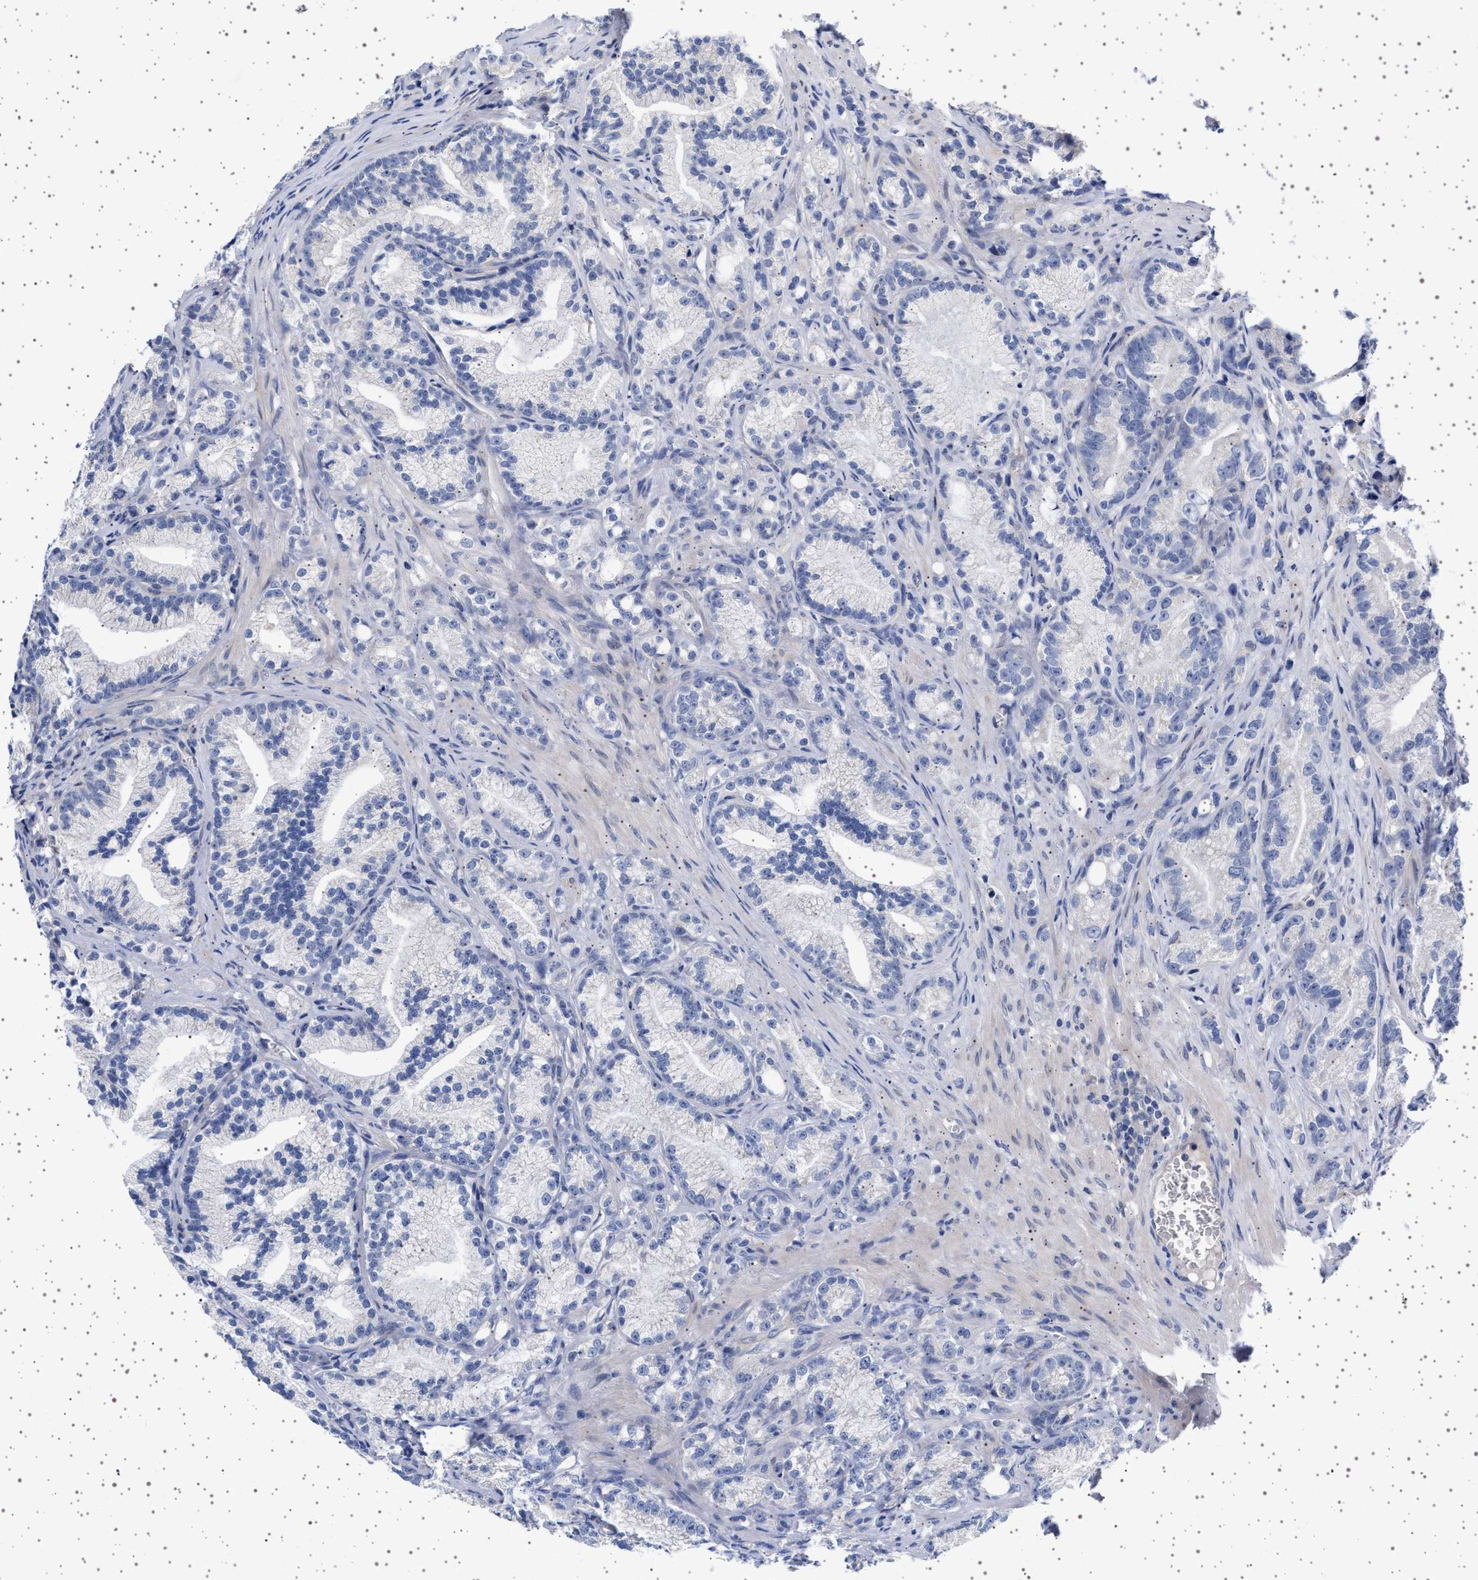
{"staining": {"intensity": "negative", "quantity": "none", "location": "none"}, "tissue": "prostate cancer", "cell_type": "Tumor cells", "image_type": "cancer", "snomed": [{"axis": "morphology", "description": "Adenocarcinoma, Low grade"}, {"axis": "topography", "description": "Prostate"}], "caption": "There is no significant positivity in tumor cells of adenocarcinoma (low-grade) (prostate).", "gene": "TRMT10B", "patient": {"sex": "male", "age": 89}}